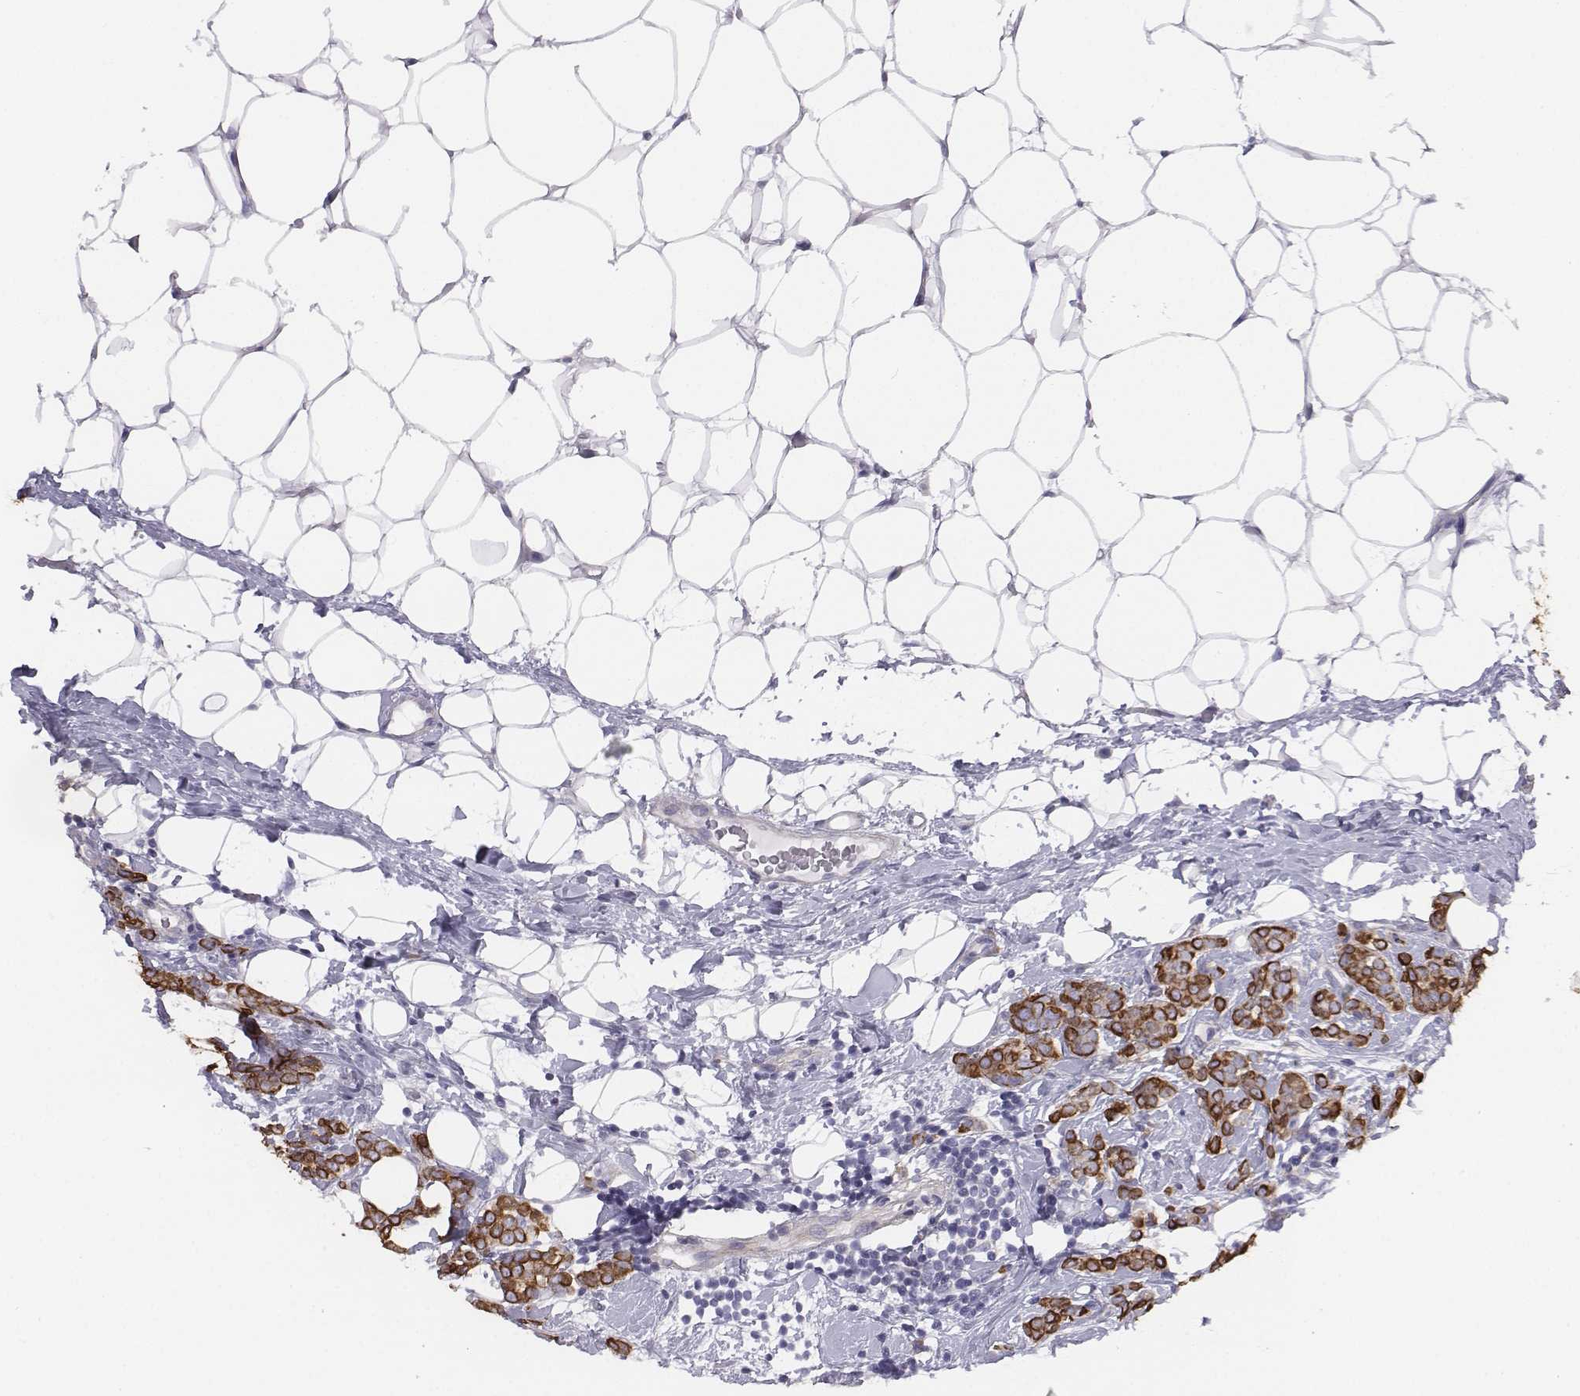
{"staining": {"intensity": "strong", "quantity": ">75%", "location": "cytoplasmic/membranous"}, "tissue": "breast cancer", "cell_type": "Tumor cells", "image_type": "cancer", "snomed": [{"axis": "morphology", "description": "Lobular carcinoma"}, {"axis": "topography", "description": "Breast"}], "caption": "Breast lobular carcinoma stained with immunohistochemistry (IHC) demonstrates strong cytoplasmic/membranous staining in approximately >75% of tumor cells.", "gene": "CHST14", "patient": {"sex": "female", "age": 49}}